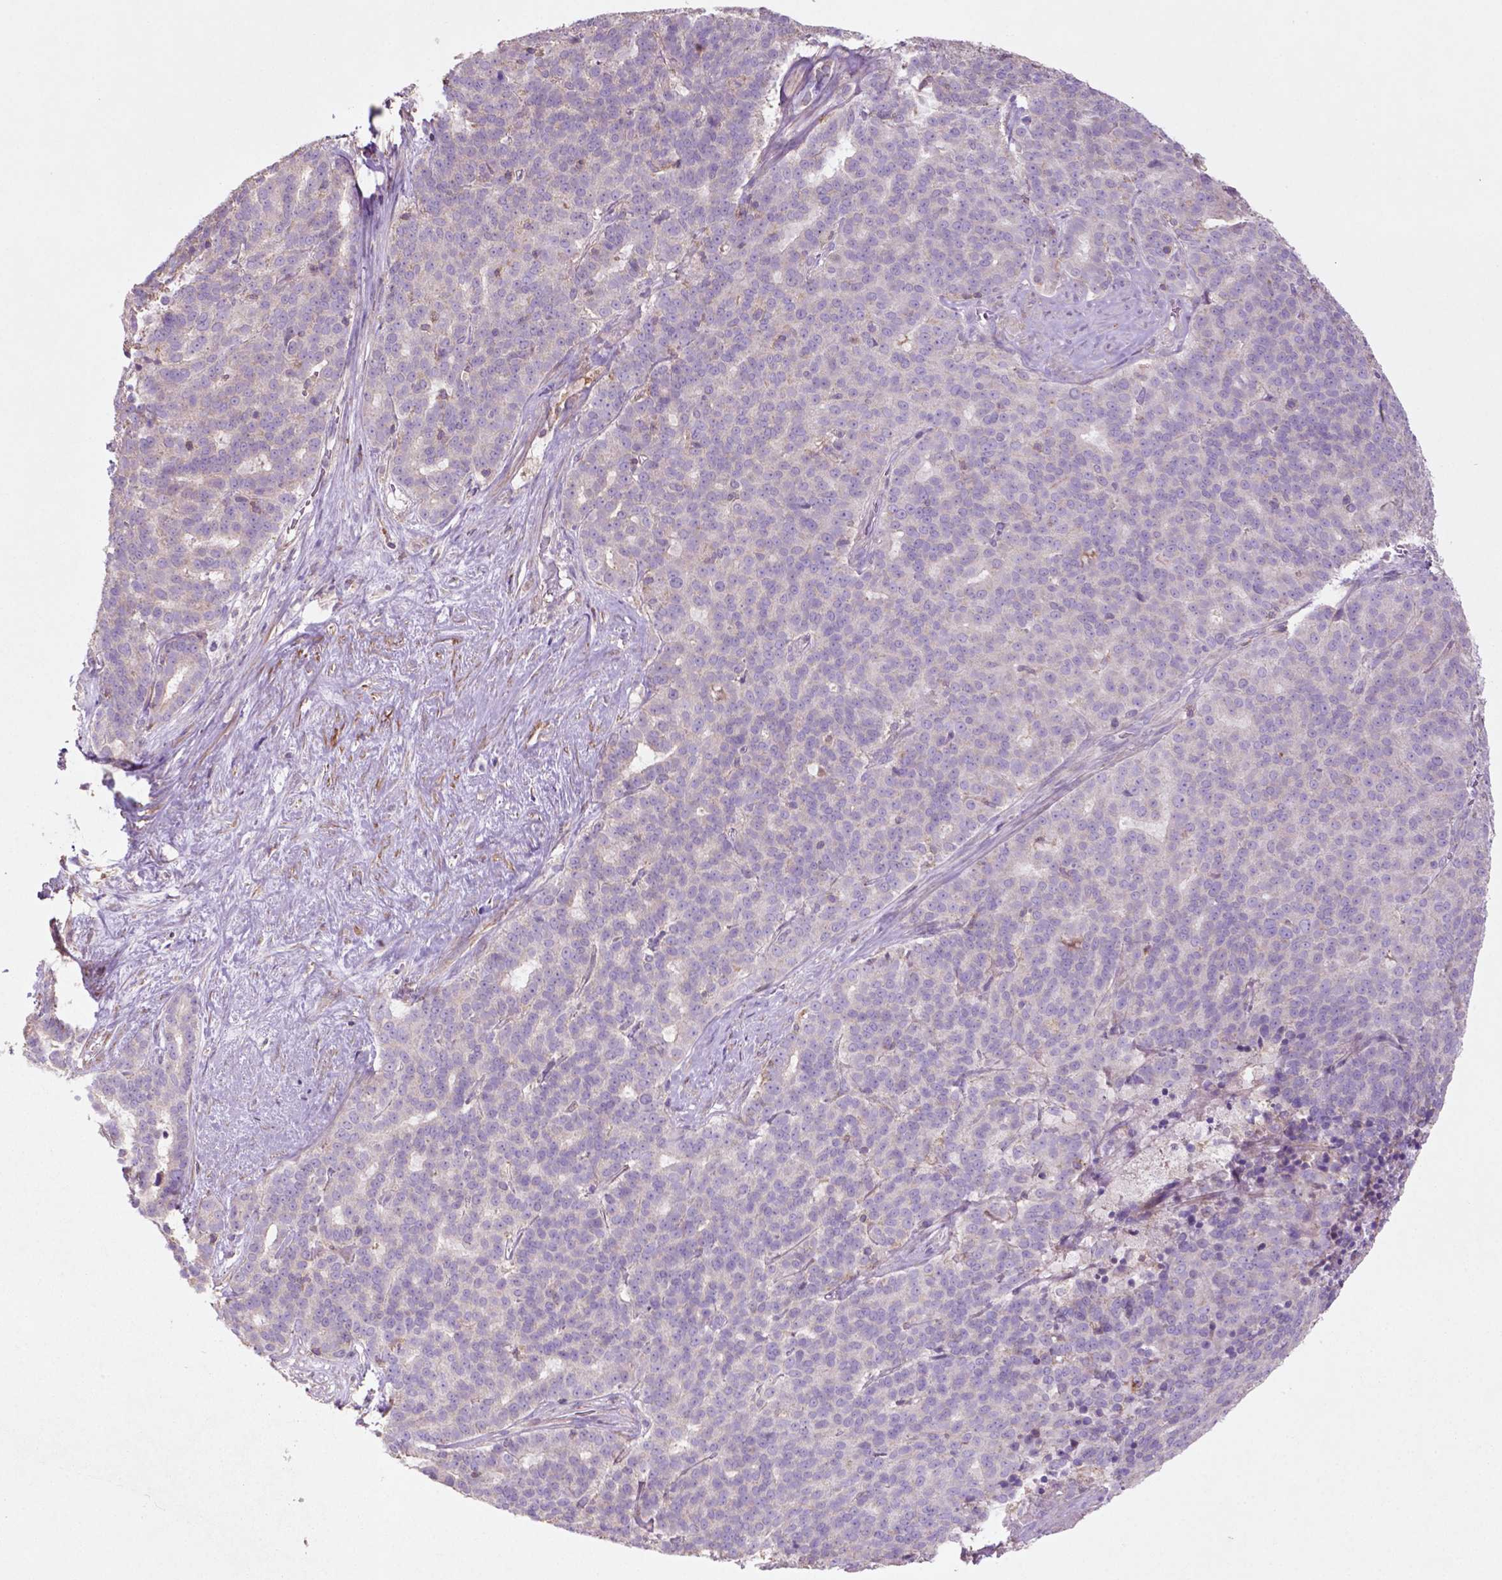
{"staining": {"intensity": "negative", "quantity": "none", "location": "none"}, "tissue": "liver cancer", "cell_type": "Tumor cells", "image_type": "cancer", "snomed": [{"axis": "morphology", "description": "Cholangiocarcinoma"}, {"axis": "topography", "description": "Liver"}], "caption": "This photomicrograph is of liver cancer stained with immunohistochemistry to label a protein in brown with the nuclei are counter-stained blue. There is no expression in tumor cells.", "gene": "BMP4", "patient": {"sex": "female", "age": 47}}